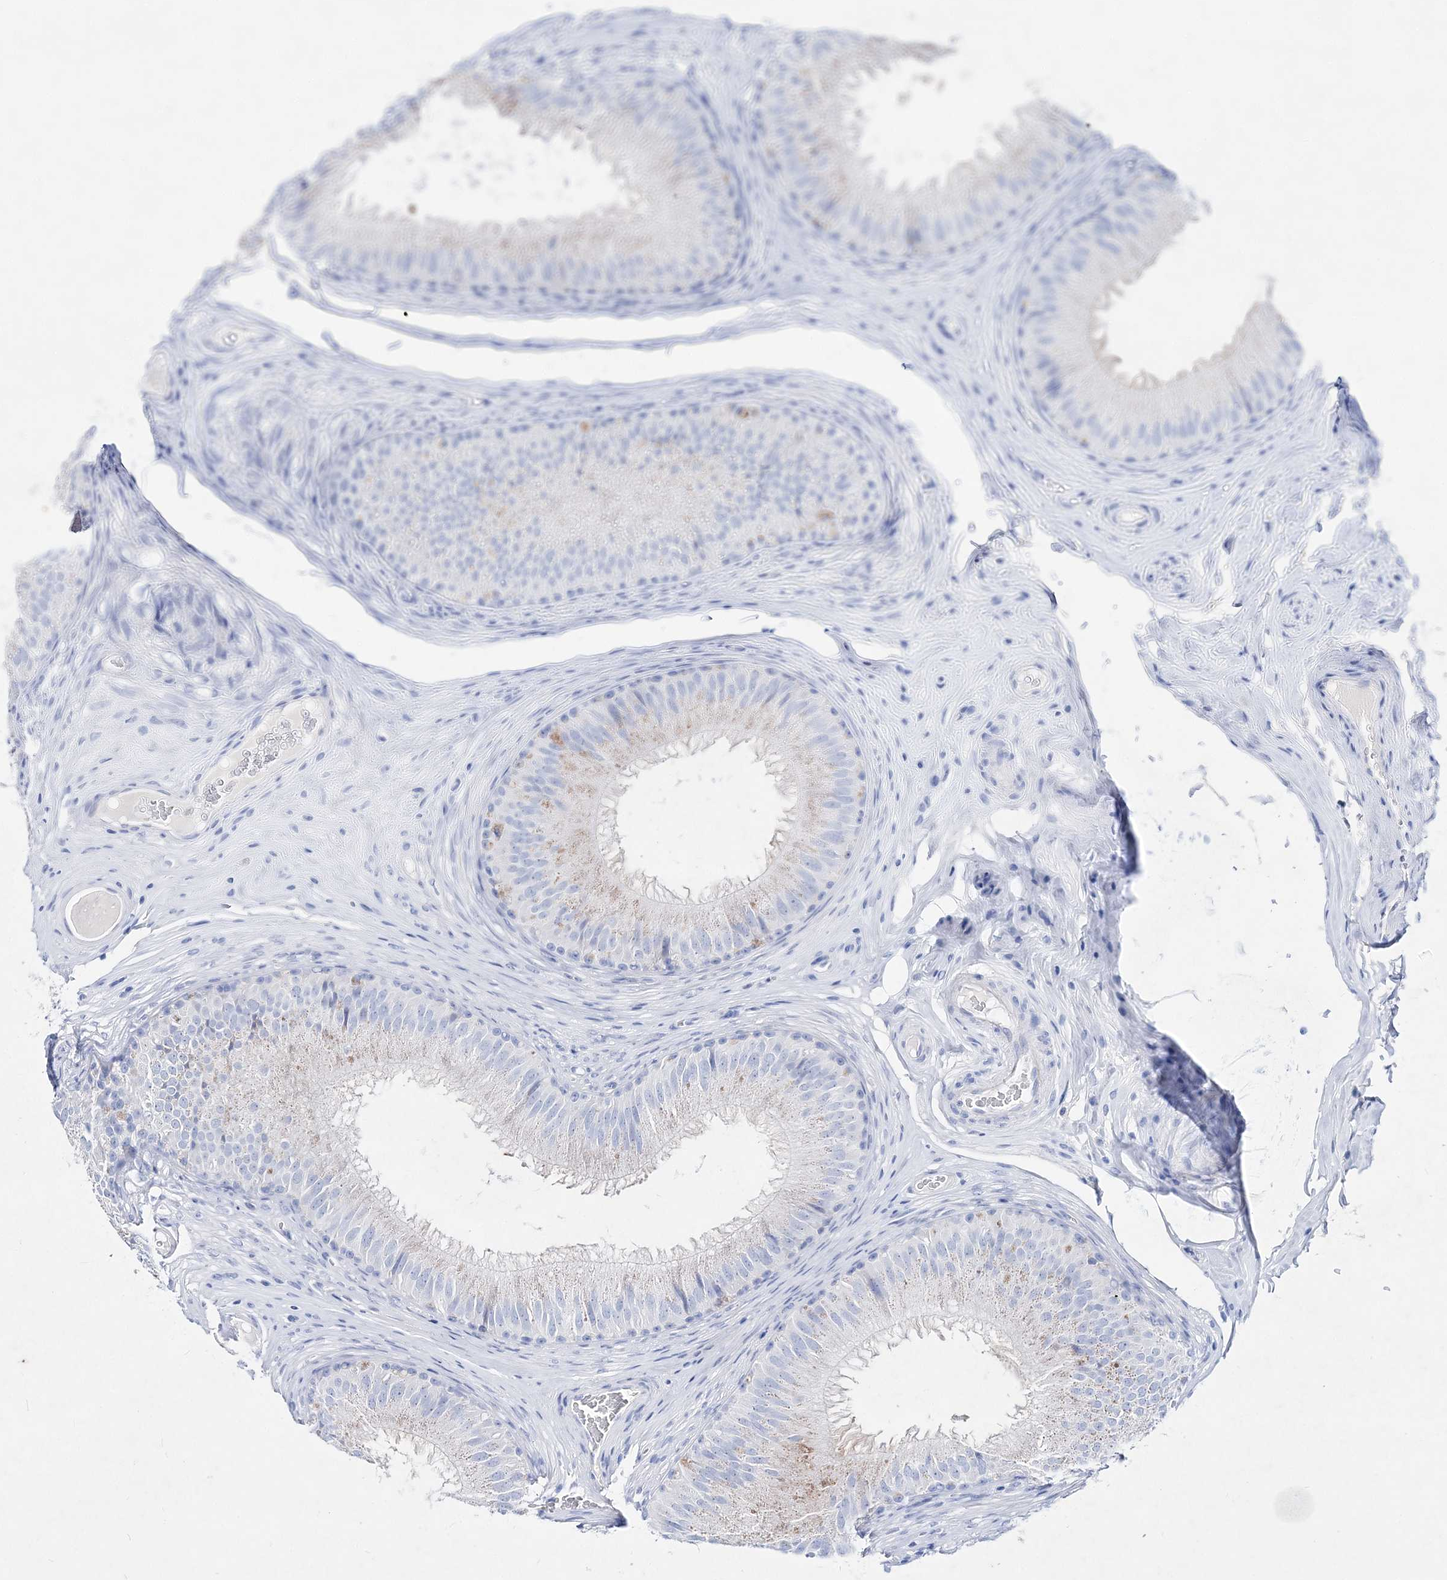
{"staining": {"intensity": "negative", "quantity": "none", "location": "none"}, "tissue": "epididymis", "cell_type": "Glandular cells", "image_type": "normal", "snomed": [{"axis": "morphology", "description": "Normal tissue, NOS"}, {"axis": "topography", "description": "Epididymis"}], "caption": "Glandular cells show no significant protein positivity in normal epididymis. The staining was performed using DAB (3,3'-diaminobenzidine) to visualize the protein expression in brown, while the nuclei were stained in blue with hematoxylin (Magnification: 20x).", "gene": "SPINK7", "patient": {"sex": "male", "age": 32}}